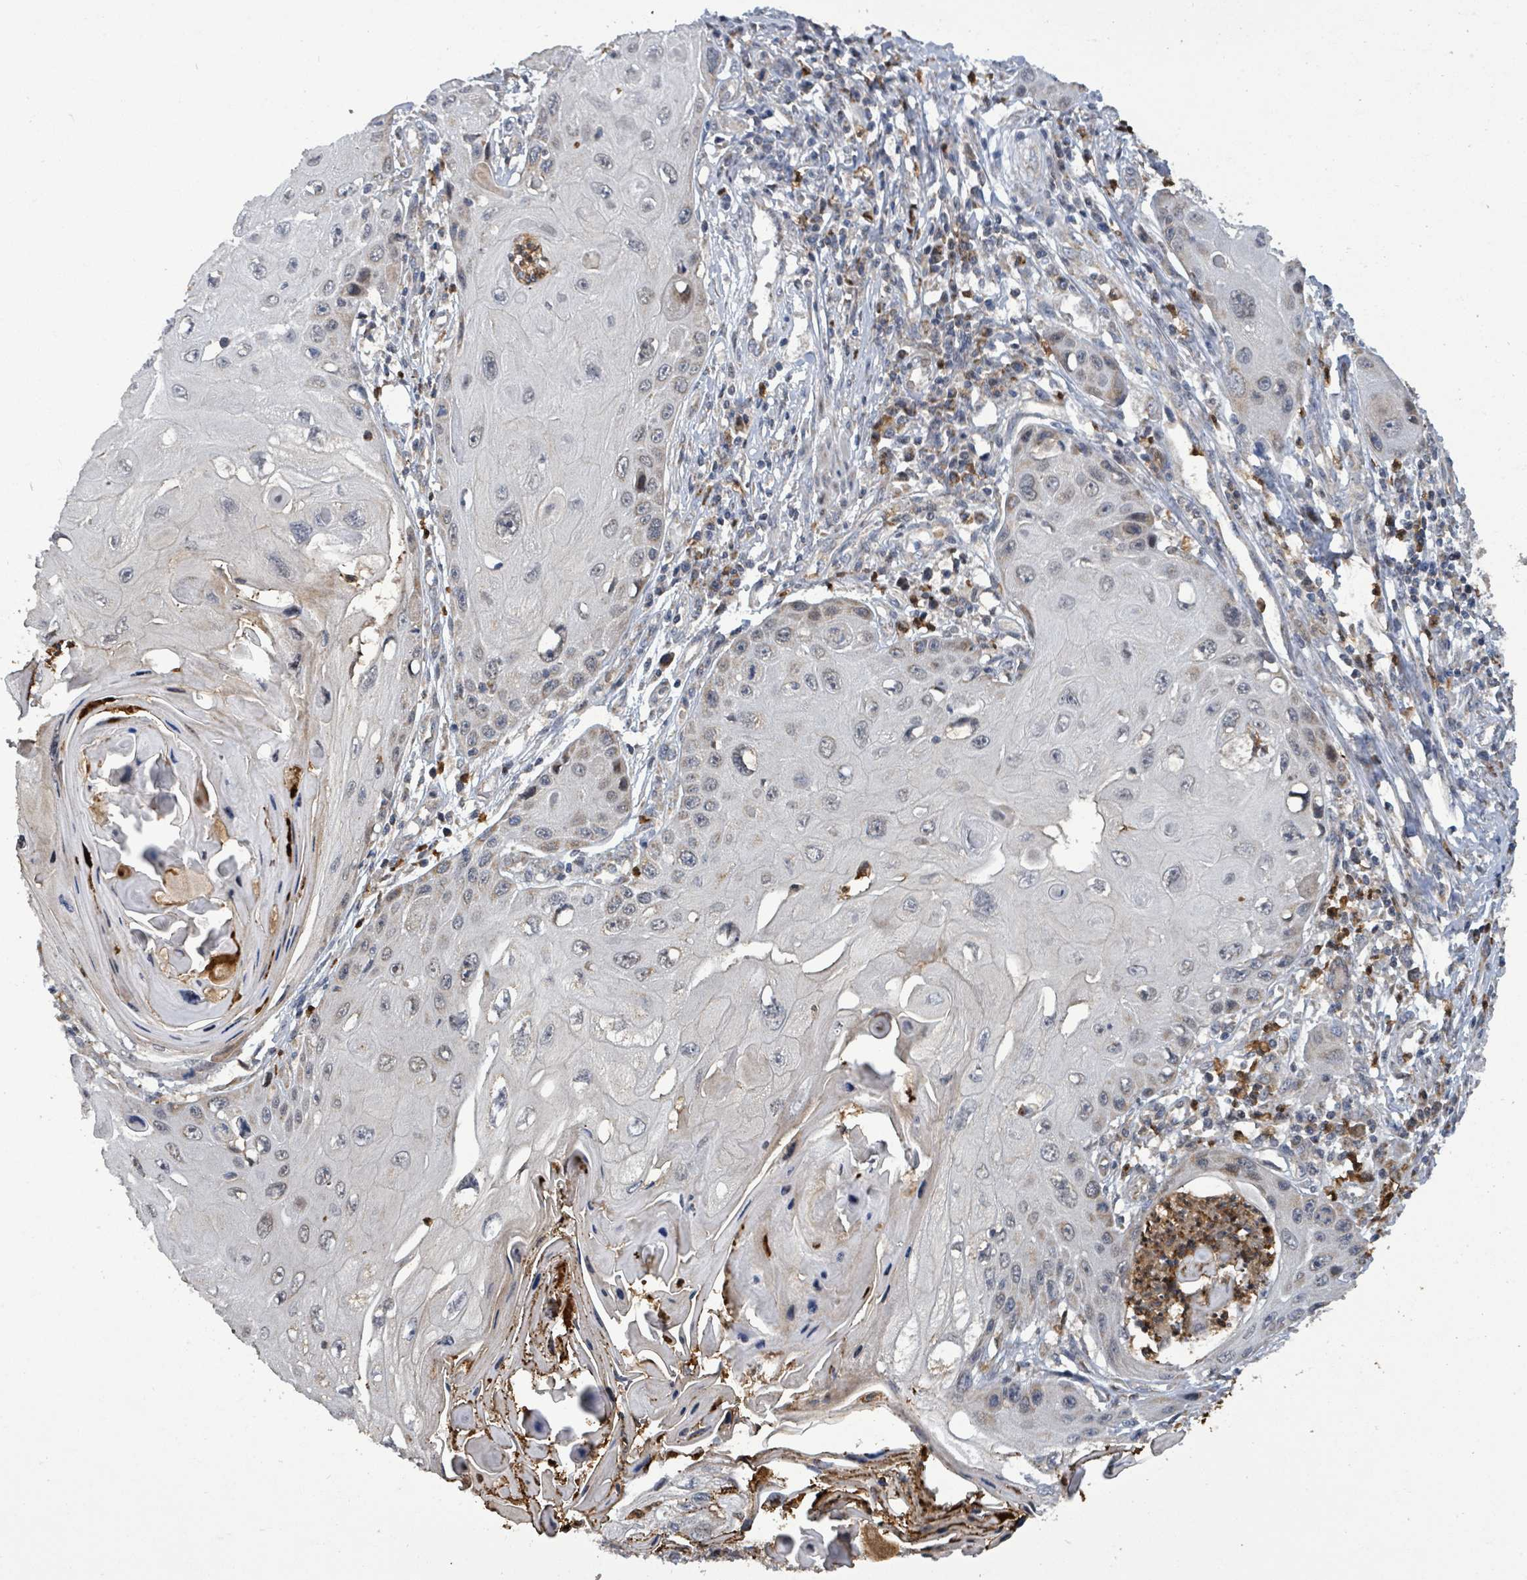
{"staining": {"intensity": "weak", "quantity": "<25%", "location": "cytoplasmic/membranous"}, "tissue": "skin cancer", "cell_type": "Tumor cells", "image_type": "cancer", "snomed": [{"axis": "morphology", "description": "Squamous cell carcinoma, NOS"}, {"axis": "topography", "description": "Skin"}, {"axis": "topography", "description": "Vulva"}], "caption": "This micrograph is of skin cancer stained with IHC to label a protein in brown with the nuclei are counter-stained blue. There is no positivity in tumor cells.", "gene": "COQ6", "patient": {"sex": "female", "age": 44}}